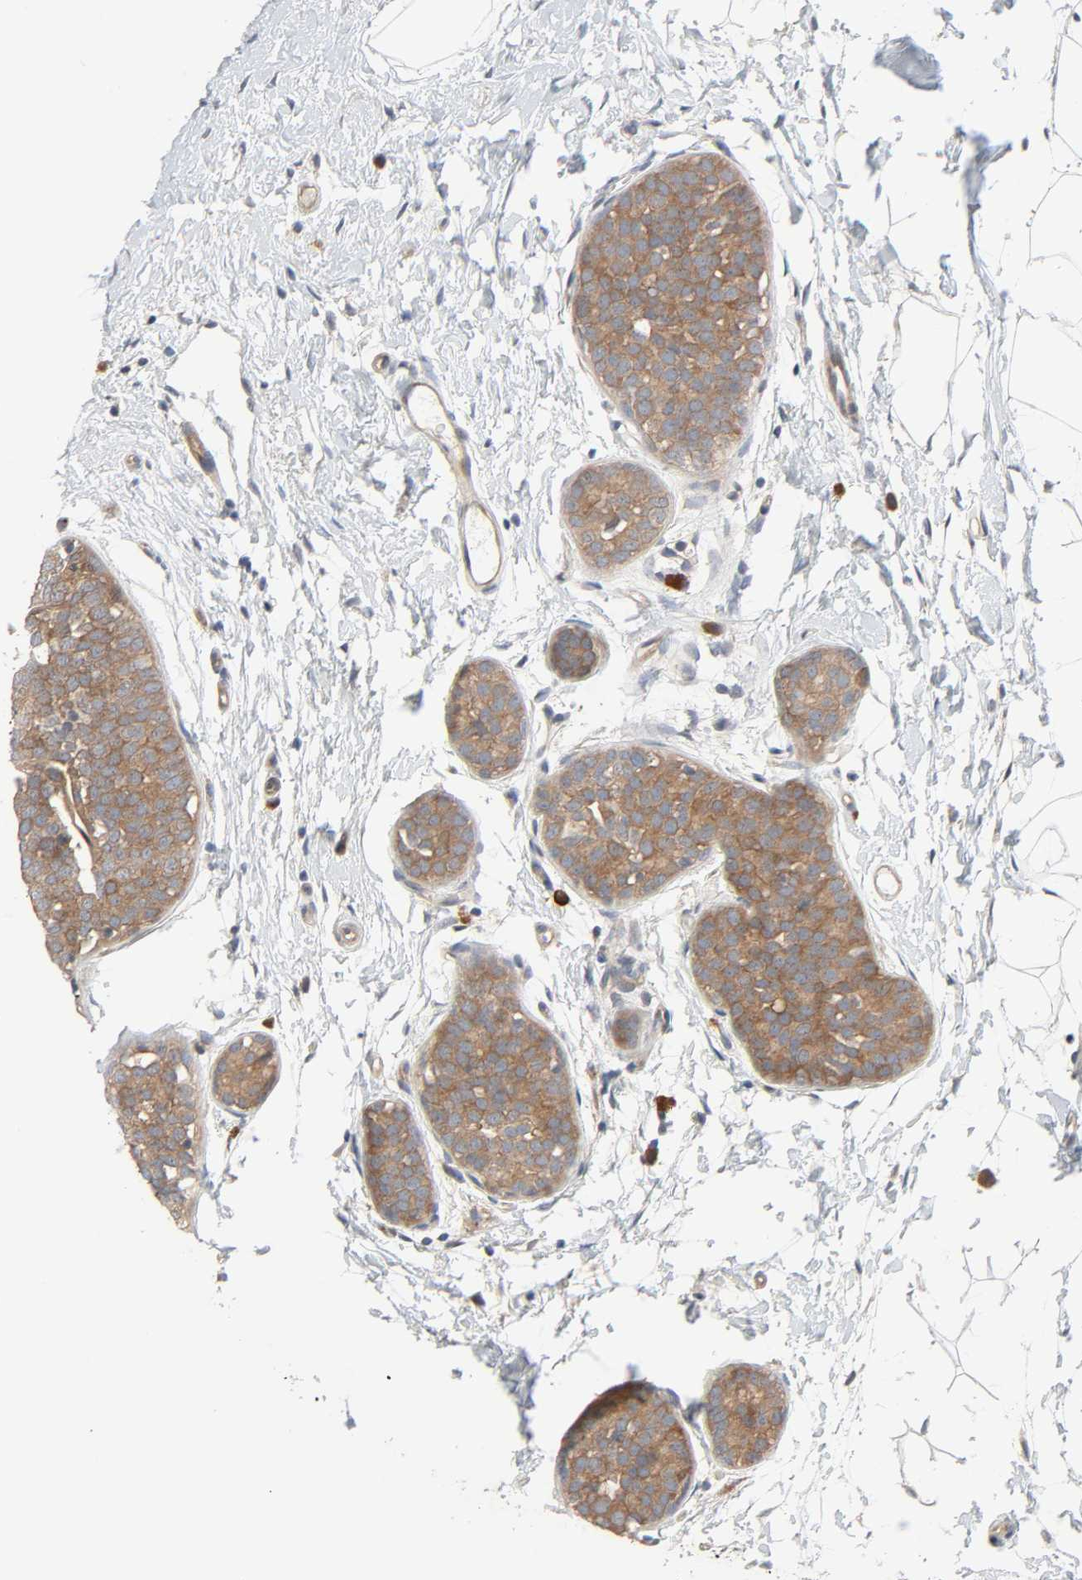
{"staining": {"intensity": "moderate", "quantity": ">75%", "location": "cytoplasmic/membranous"}, "tissue": "breast cancer", "cell_type": "Tumor cells", "image_type": "cancer", "snomed": [{"axis": "morphology", "description": "Lobular carcinoma, in situ"}, {"axis": "morphology", "description": "Lobular carcinoma"}, {"axis": "topography", "description": "Breast"}], "caption": "Immunohistochemical staining of human breast cancer demonstrates medium levels of moderate cytoplasmic/membranous staining in about >75% of tumor cells.", "gene": "PPP2R1B", "patient": {"sex": "female", "age": 41}}